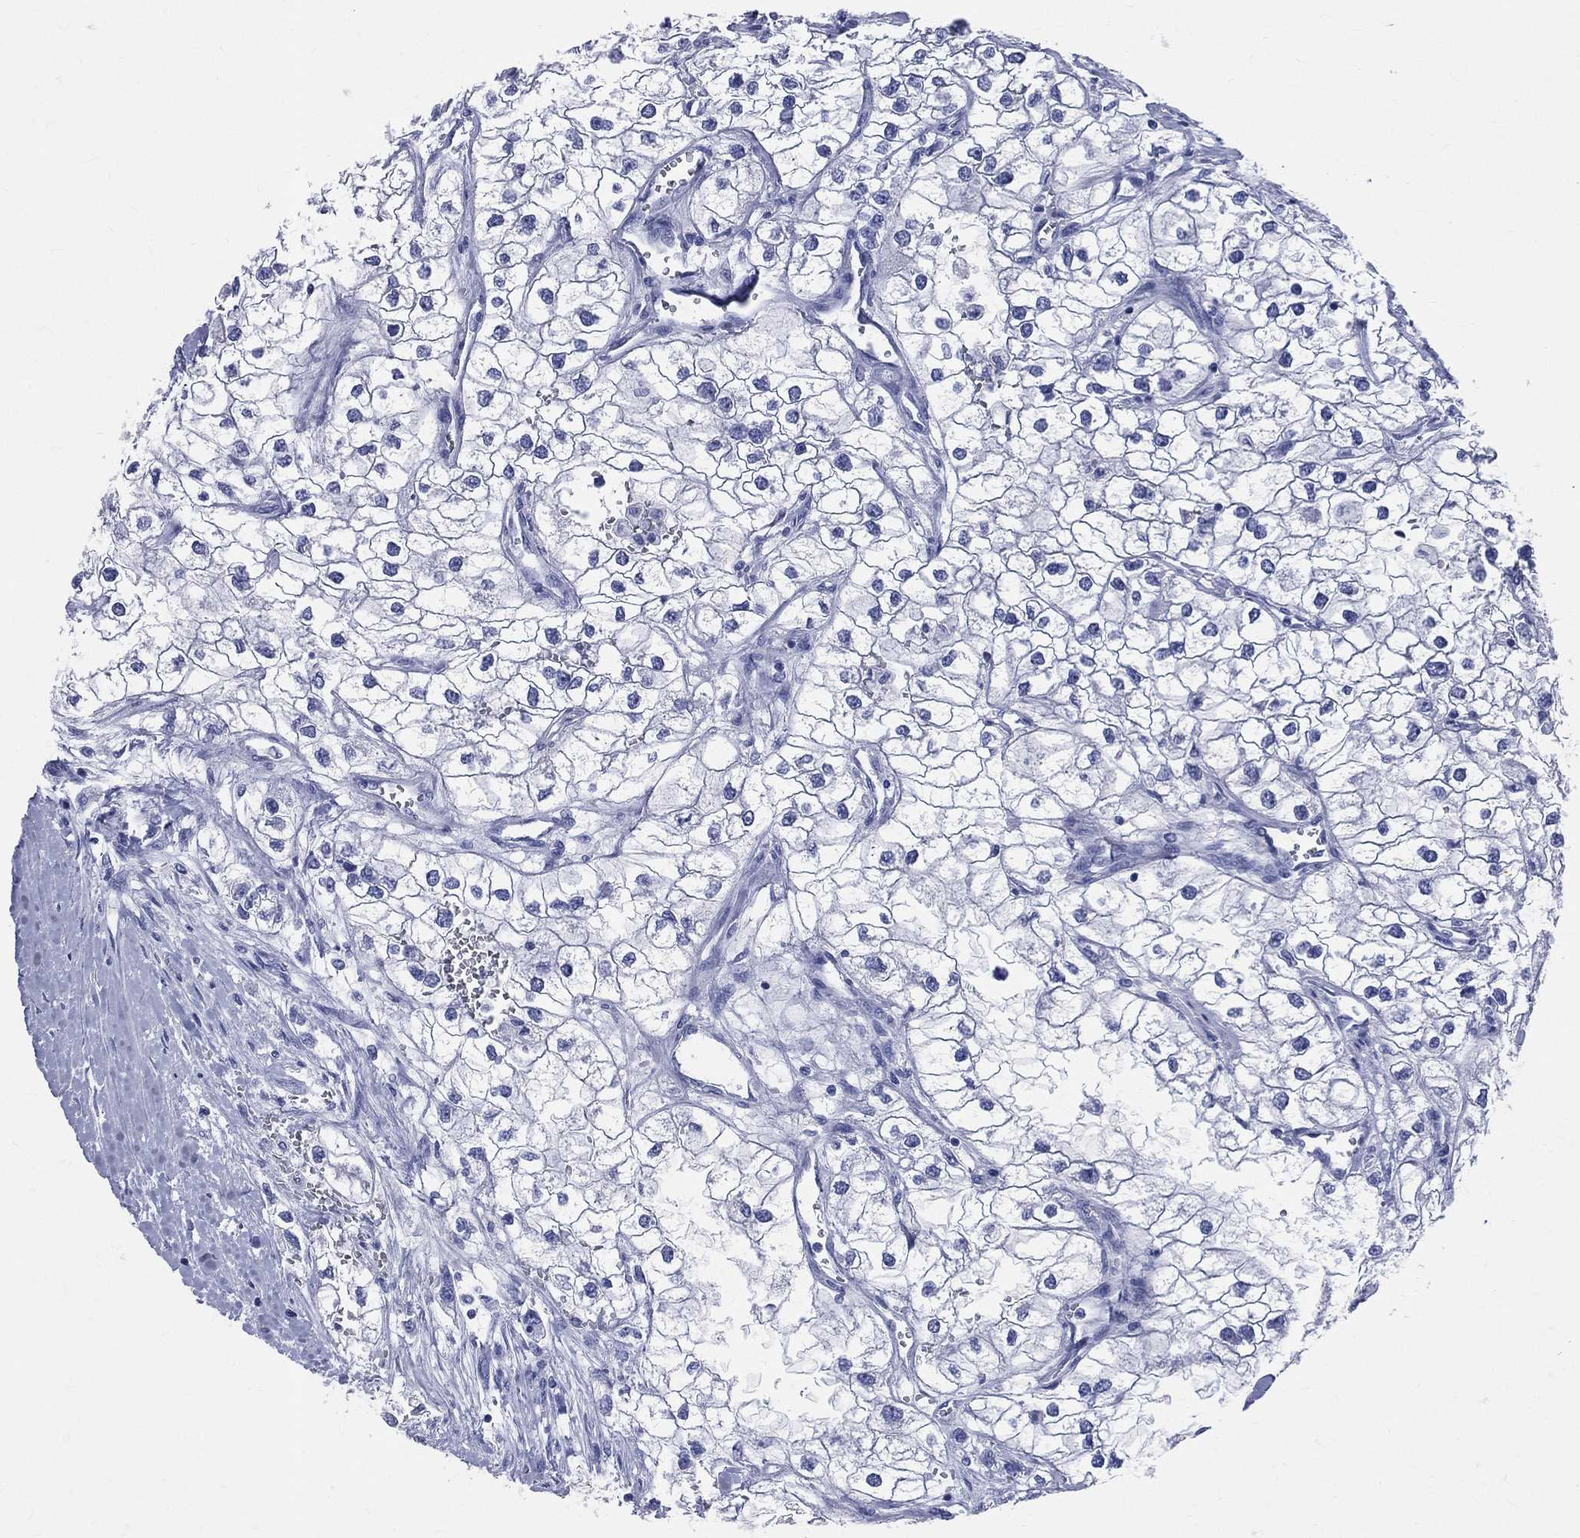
{"staining": {"intensity": "negative", "quantity": "none", "location": "none"}, "tissue": "renal cancer", "cell_type": "Tumor cells", "image_type": "cancer", "snomed": [{"axis": "morphology", "description": "Adenocarcinoma, NOS"}, {"axis": "topography", "description": "Kidney"}], "caption": "There is no significant expression in tumor cells of renal adenocarcinoma.", "gene": "SYP", "patient": {"sex": "male", "age": 59}}